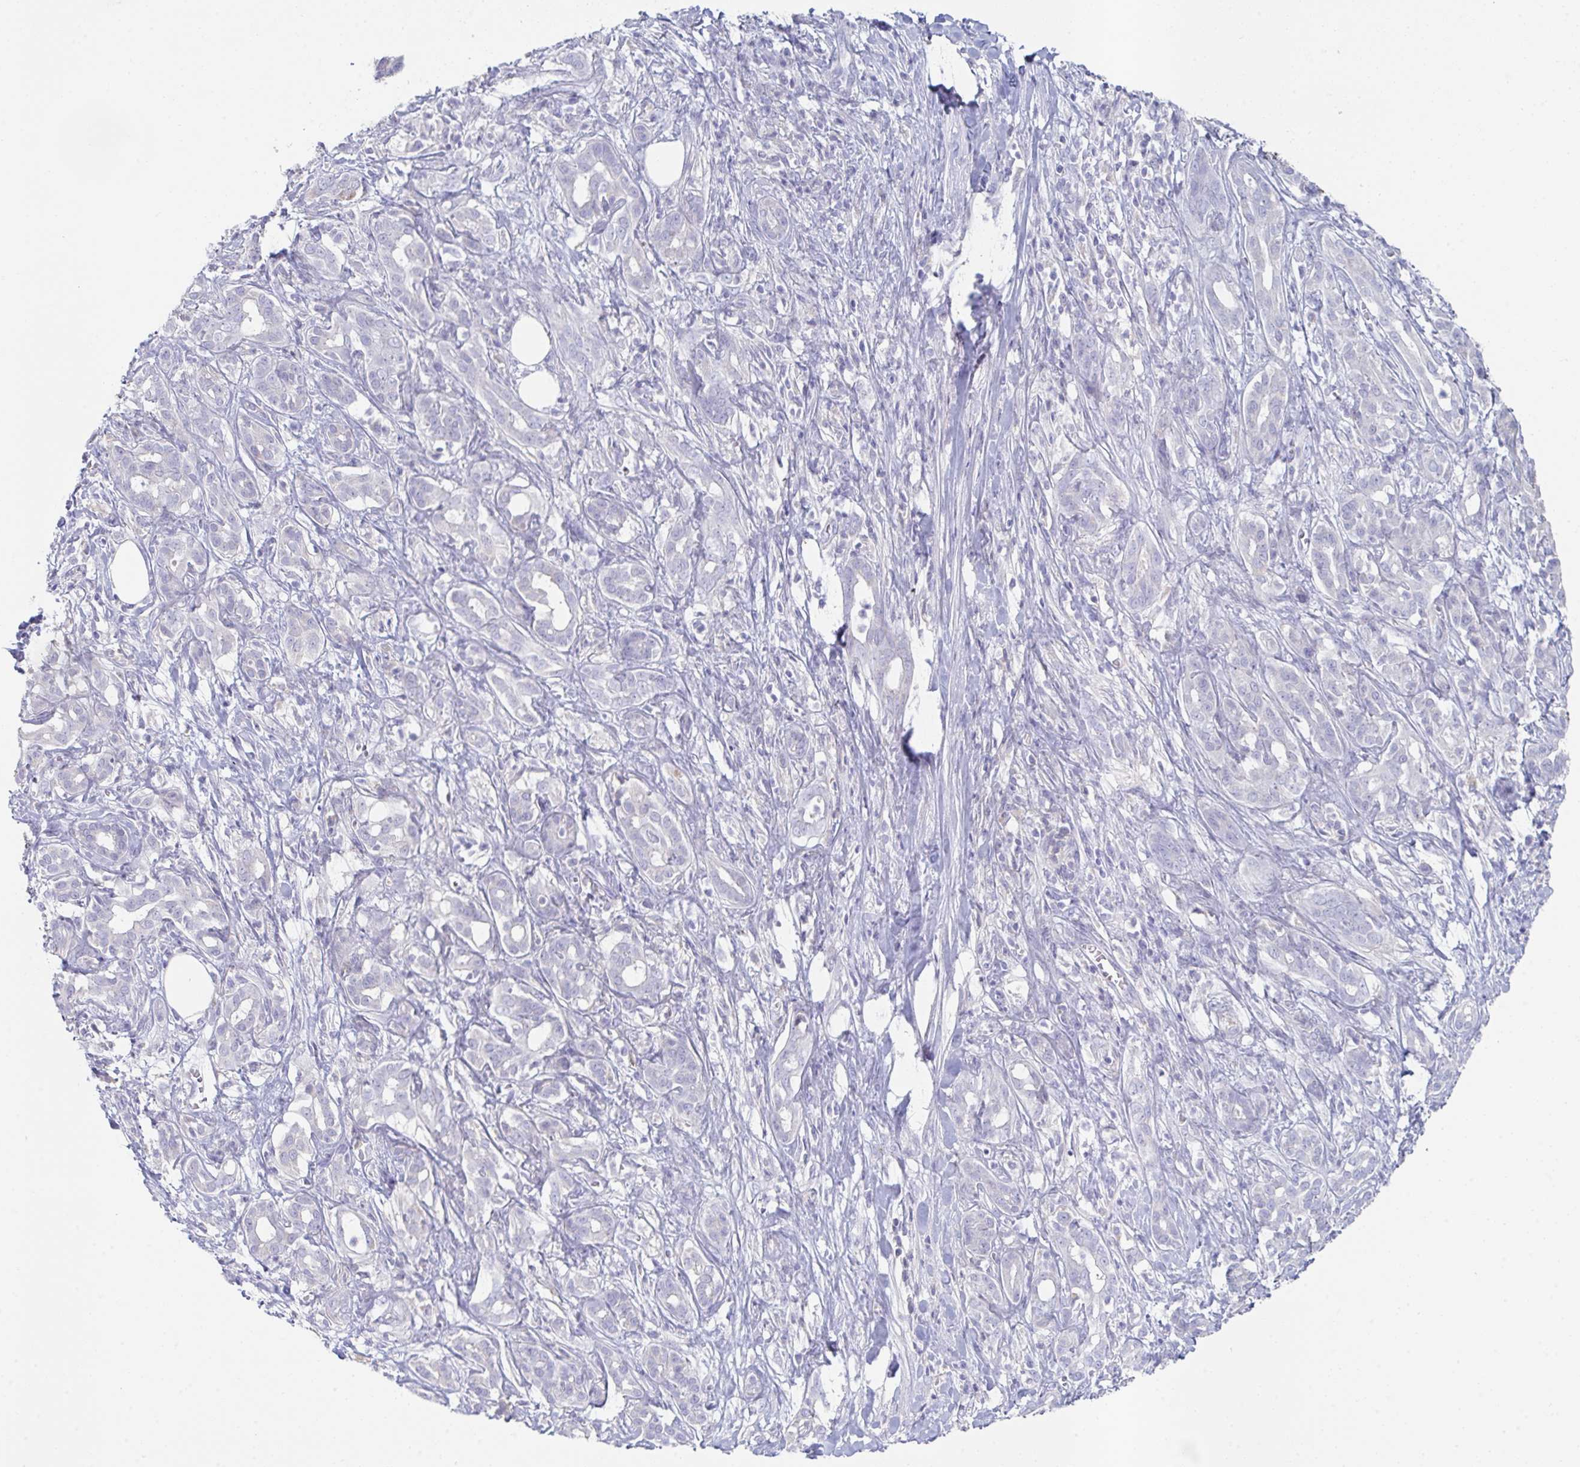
{"staining": {"intensity": "negative", "quantity": "none", "location": "none"}, "tissue": "pancreatic cancer", "cell_type": "Tumor cells", "image_type": "cancer", "snomed": [{"axis": "morphology", "description": "Adenocarcinoma, NOS"}, {"axis": "topography", "description": "Pancreas"}], "caption": "The image displays no significant positivity in tumor cells of pancreatic cancer.", "gene": "HGFAC", "patient": {"sex": "male", "age": 61}}